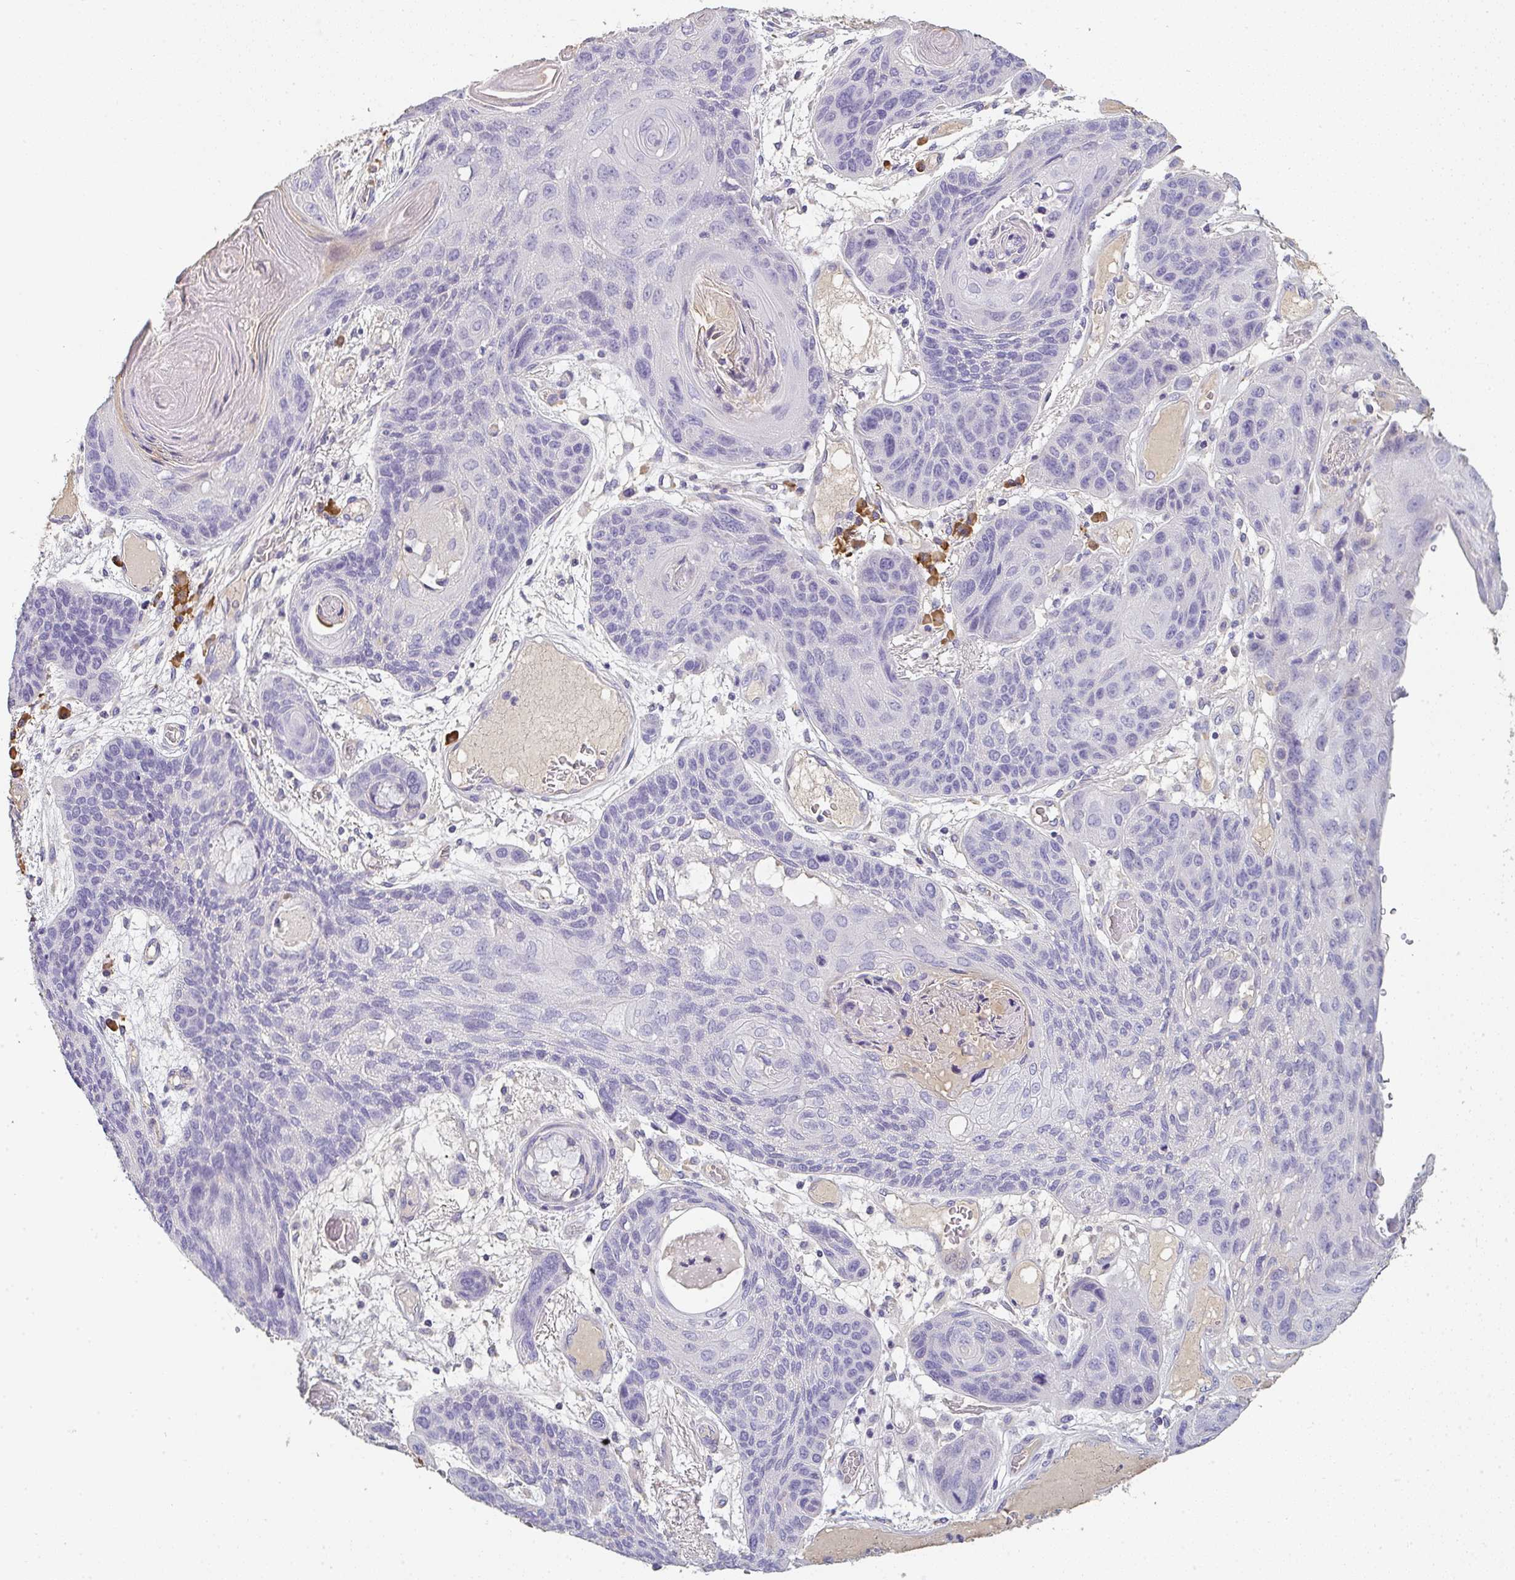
{"staining": {"intensity": "negative", "quantity": "none", "location": "none"}, "tissue": "lung cancer", "cell_type": "Tumor cells", "image_type": "cancer", "snomed": [{"axis": "morphology", "description": "Squamous cell carcinoma, NOS"}, {"axis": "morphology", "description": "Squamous cell carcinoma, metastatic, NOS"}, {"axis": "topography", "description": "Lymph node"}, {"axis": "topography", "description": "Lung"}], "caption": "Tumor cells are negative for protein expression in human squamous cell carcinoma (lung).", "gene": "ZNF215", "patient": {"sex": "male", "age": 41}}